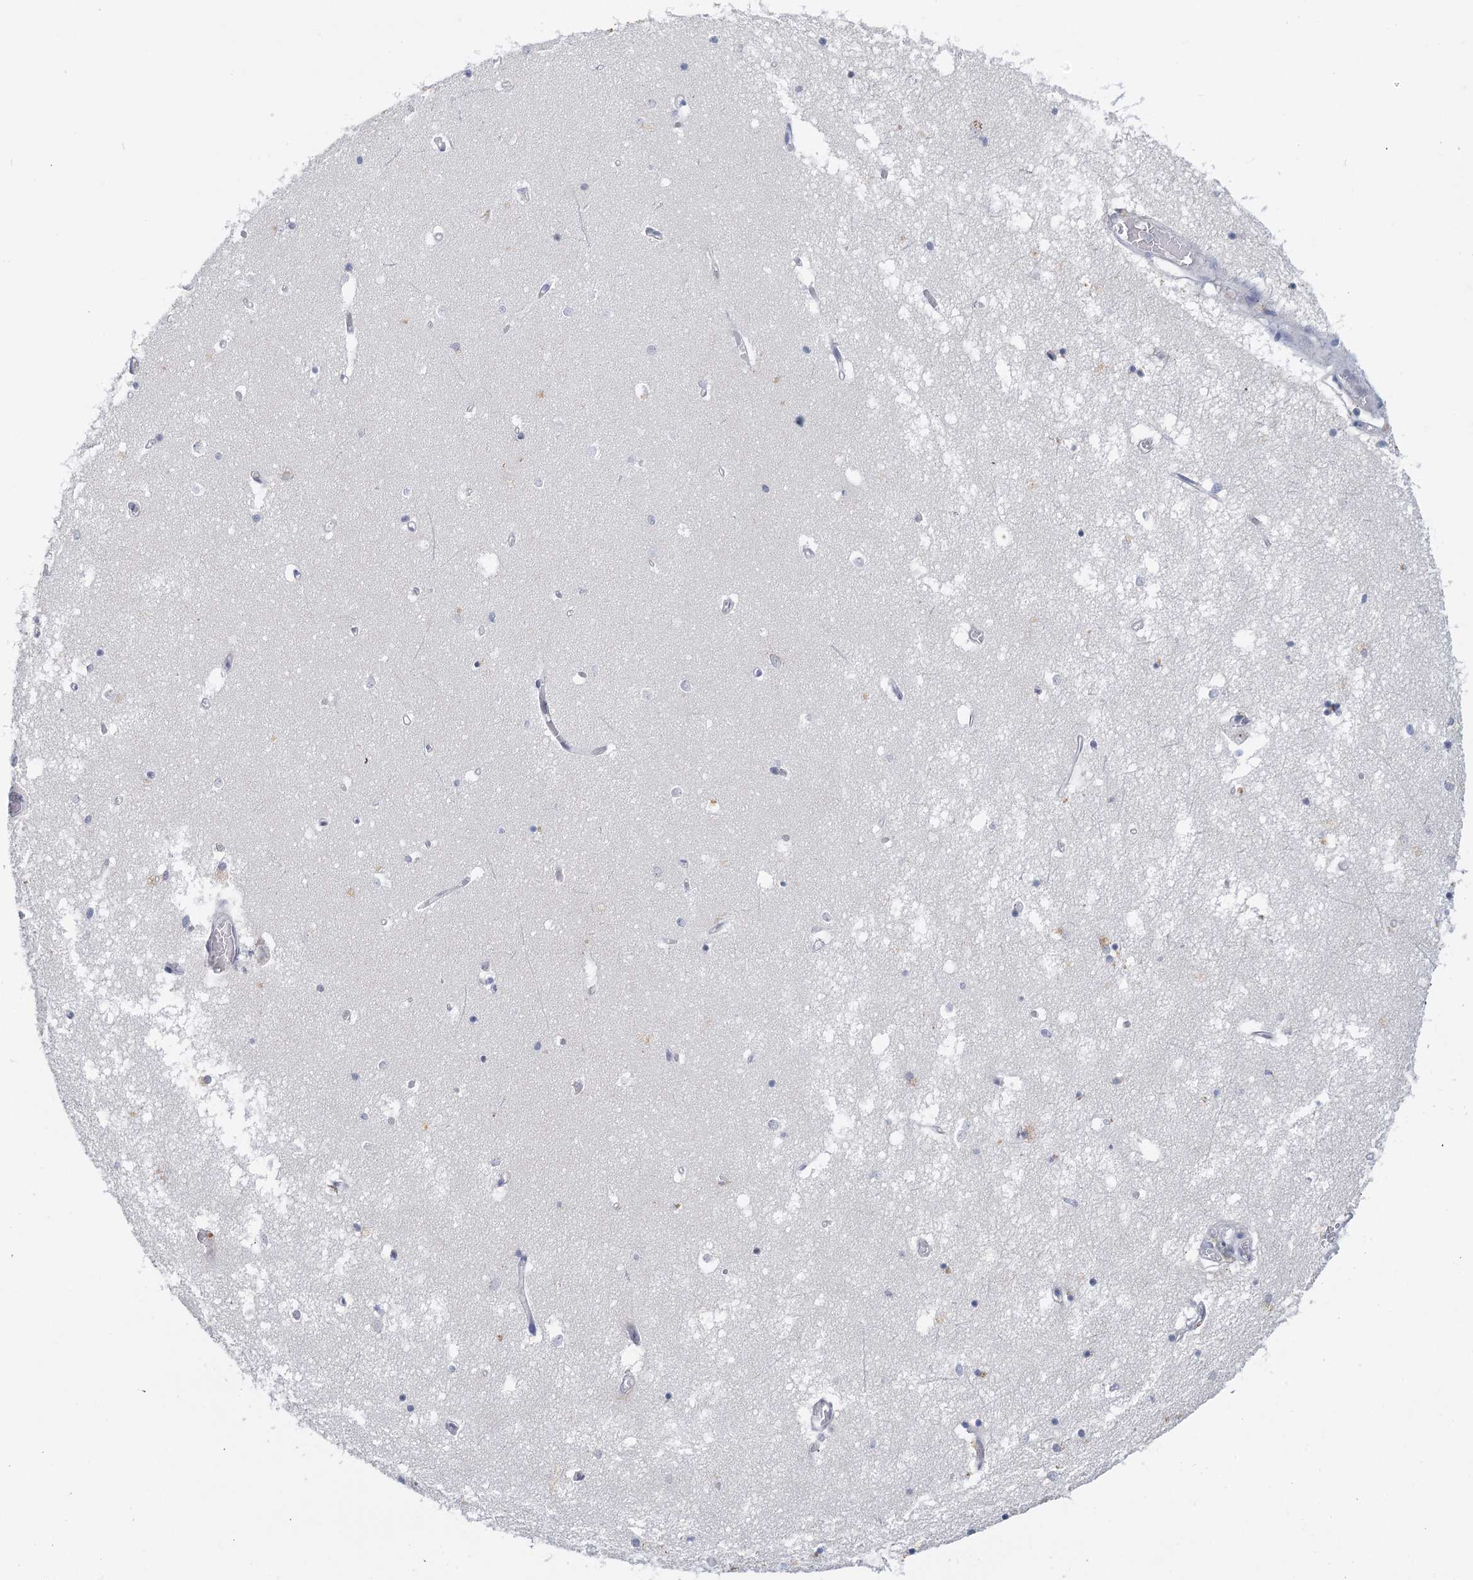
{"staining": {"intensity": "negative", "quantity": "none", "location": "none"}, "tissue": "hippocampus", "cell_type": "Glial cells", "image_type": "normal", "snomed": [{"axis": "morphology", "description": "Normal tissue, NOS"}, {"axis": "topography", "description": "Hippocampus"}], "caption": "Hippocampus was stained to show a protein in brown. There is no significant positivity in glial cells. The staining is performed using DAB brown chromogen with nuclei counter-stained in using hematoxylin.", "gene": "MYO7B", "patient": {"sex": "male", "age": 70}}